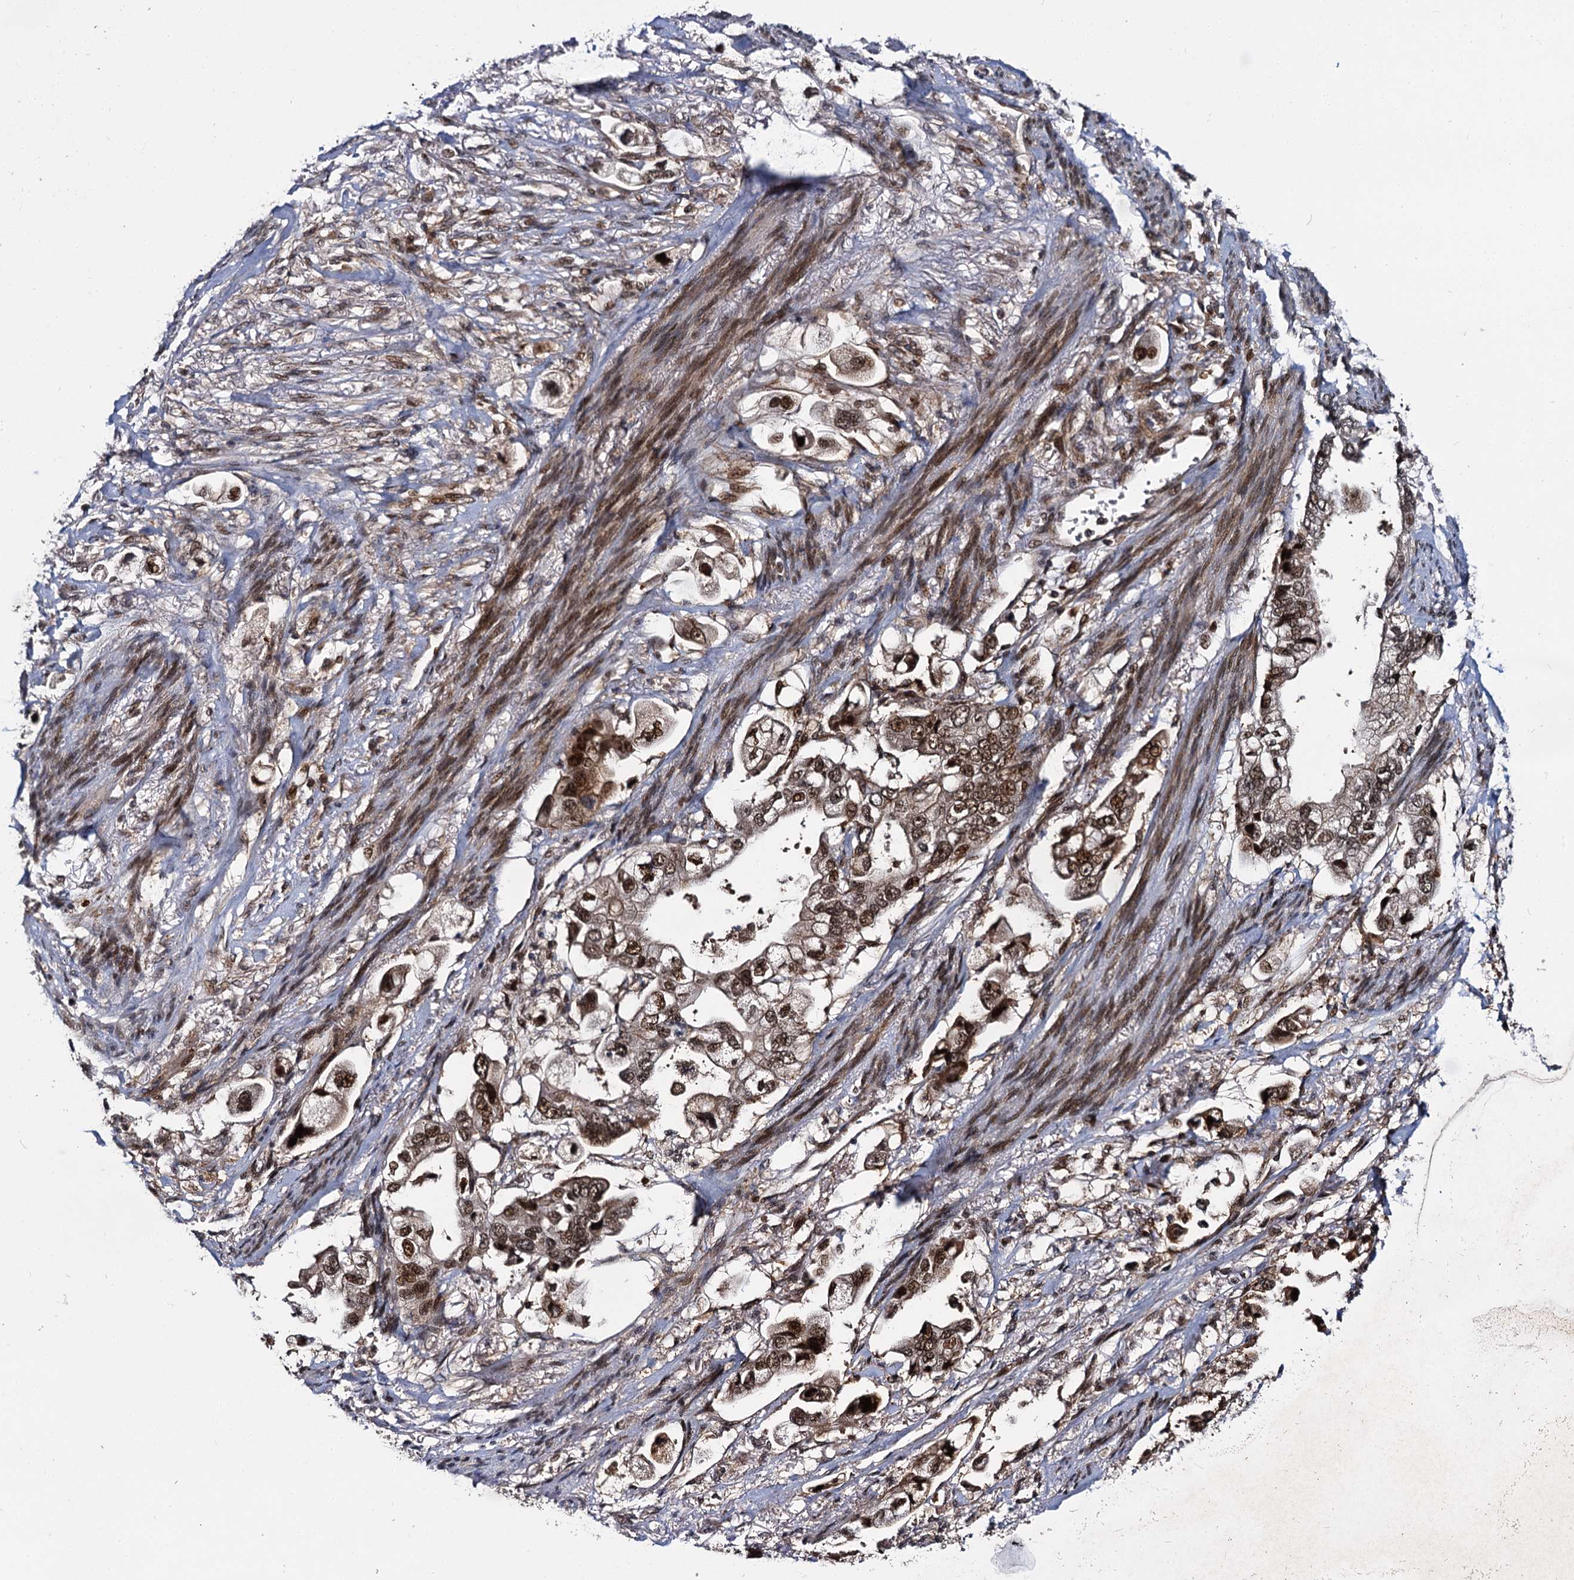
{"staining": {"intensity": "moderate", "quantity": ">75%", "location": "nuclear"}, "tissue": "stomach cancer", "cell_type": "Tumor cells", "image_type": "cancer", "snomed": [{"axis": "morphology", "description": "Adenocarcinoma, NOS"}, {"axis": "topography", "description": "Stomach"}], "caption": "Protein expression analysis of stomach cancer (adenocarcinoma) exhibits moderate nuclear positivity in about >75% of tumor cells. The staining is performed using DAB (3,3'-diaminobenzidine) brown chromogen to label protein expression. The nuclei are counter-stained blue using hematoxylin.", "gene": "MBD6", "patient": {"sex": "male", "age": 62}}